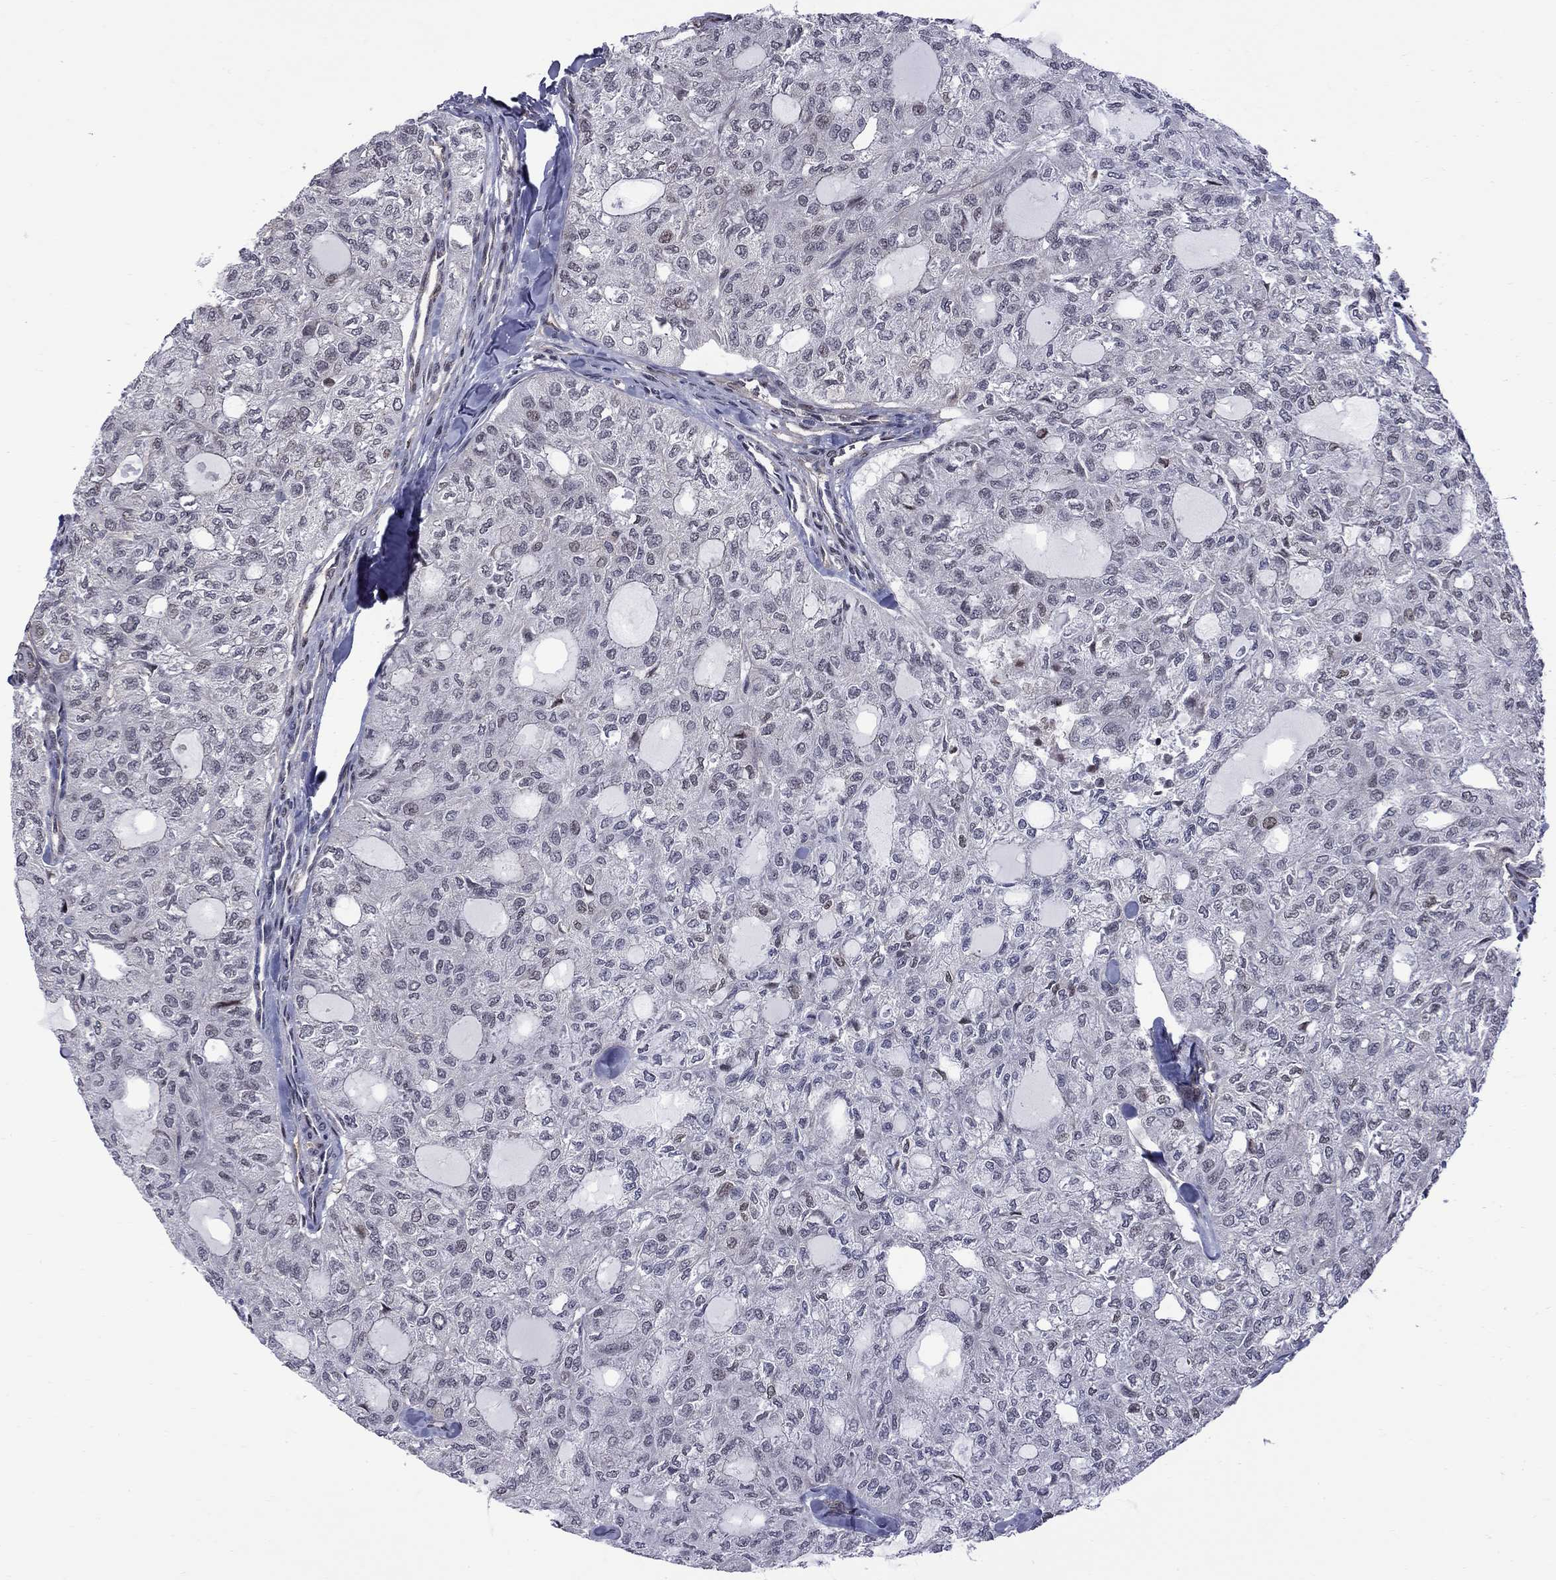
{"staining": {"intensity": "negative", "quantity": "none", "location": "none"}, "tissue": "thyroid cancer", "cell_type": "Tumor cells", "image_type": "cancer", "snomed": [{"axis": "morphology", "description": "Follicular adenoma carcinoma, NOS"}, {"axis": "topography", "description": "Thyroid gland"}], "caption": "Immunohistochemistry micrograph of human thyroid cancer stained for a protein (brown), which demonstrates no staining in tumor cells. (Immunohistochemistry (ihc), brightfield microscopy, high magnification).", "gene": "BRF1", "patient": {"sex": "male", "age": 75}}